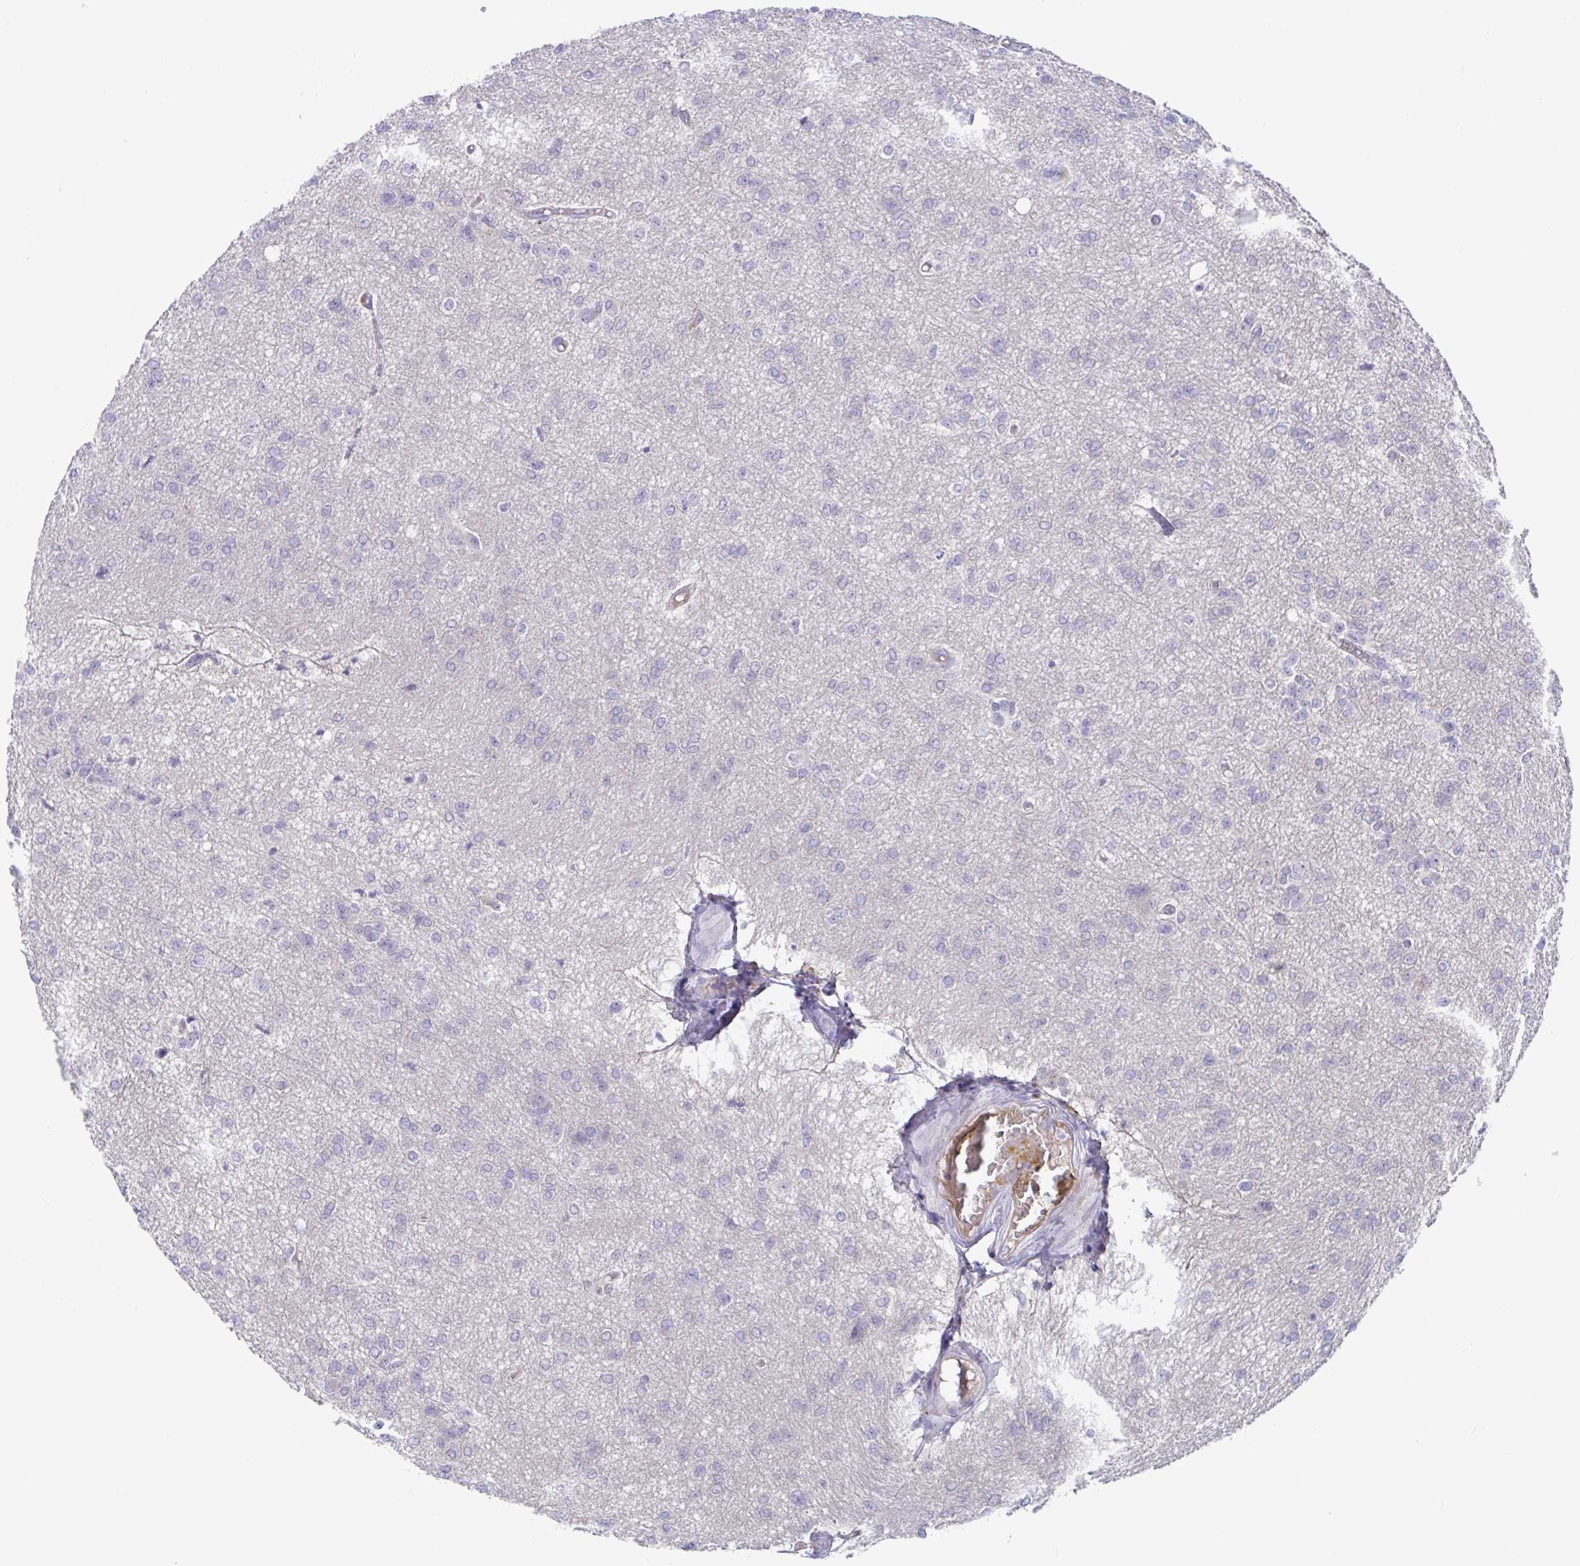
{"staining": {"intensity": "negative", "quantity": "none", "location": "none"}, "tissue": "glioma", "cell_type": "Tumor cells", "image_type": "cancer", "snomed": [{"axis": "morphology", "description": "Glioma, malignant, Low grade"}, {"axis": "topography", "description": "Brain"}], "caption": "This micrograph is of low-grade glioma (malignant) stained with immunohistochemistry to label a protein in brown with the nuclei are counter-stained blue. There is no staining in tumor cells. The staining is performed using DAB brown chromogen with nuclei counter-stained in using hematoxylin.", "gene": "IL37", "patient": {"sex": "male", "age": 26}}